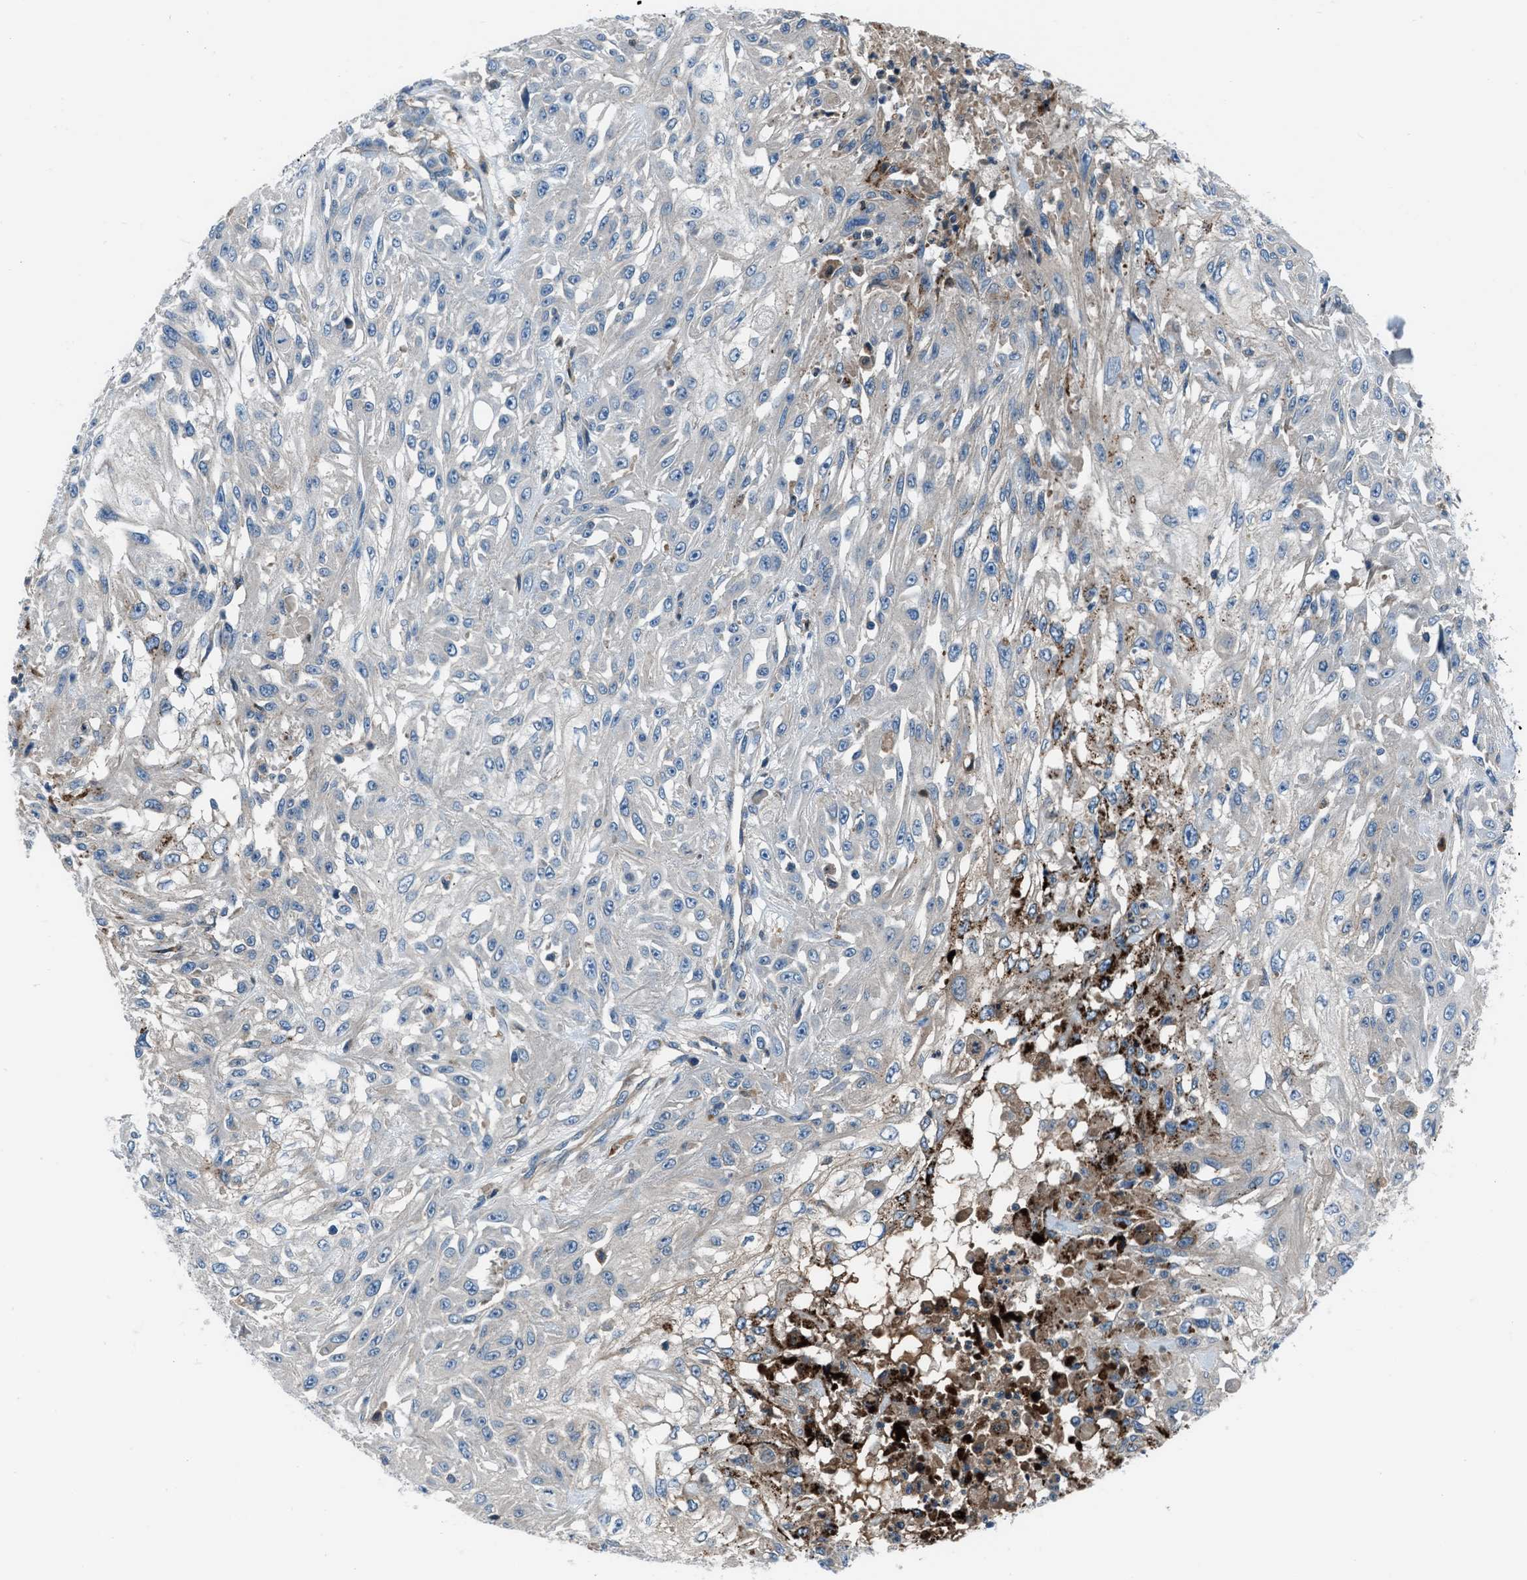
{"staining": {"intensity": "negative", "quantity": "none", "location": "none"}, "tissue": "skin cancer", "cell_type": "Tumor cells", "image_type": "cancer", "snomed": [{"axis": "morphology", "description": "Squamous cell carcinoma, NOS"}, {"axis": "morphology", "description": "Squamous cell carcinoma, metastatic, NOS"}, {"axis": "topography", "description": "Skin"}, {"axis": "topography", "description": "Lymph node"}], "caption": "Image shows no significant protein positivity in tumor cells of skin cancer. Brightfield microscopy of immunohistochemistry (IHC) stained with DAB (3,3'-diaminobenzidine) (brown) and hematoxylin (blue), captured at high magnification.", "gene": "SLC38A6", "patient": {"sex": "male", "age": 75}}